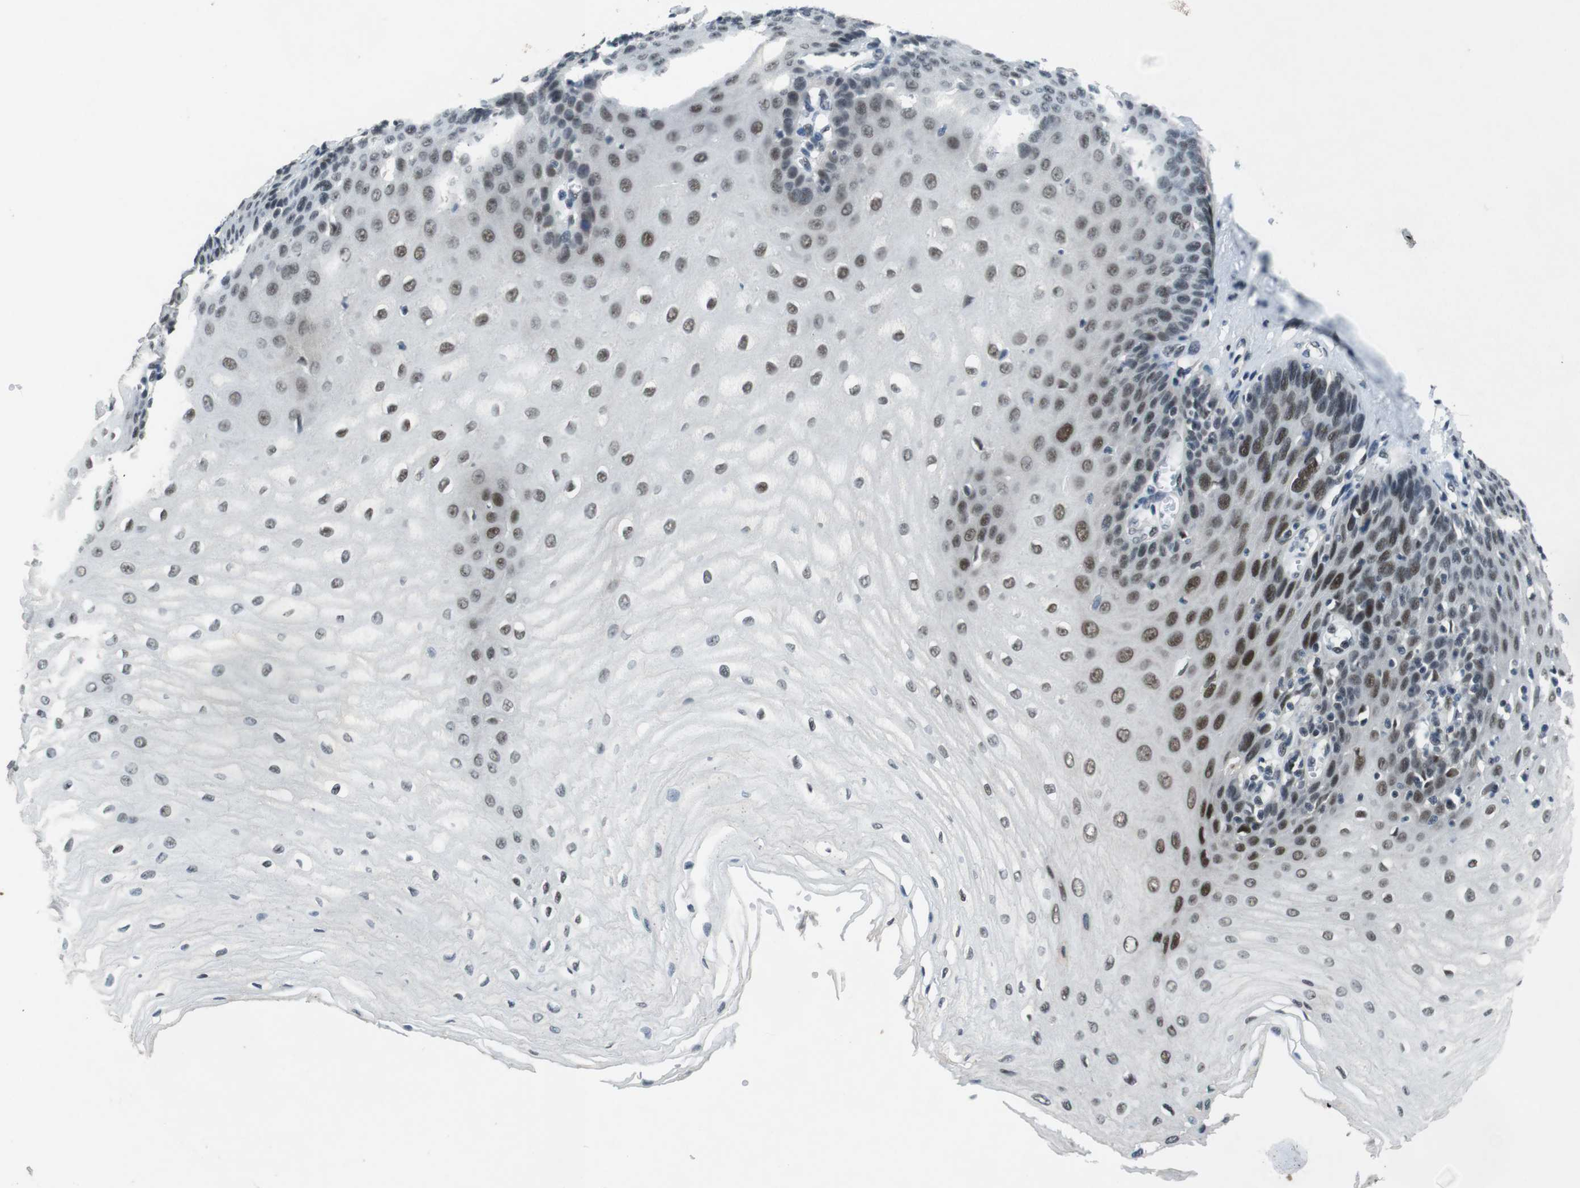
{"staining": {"intensity": "moderate", "quantity": "25%-75%", "location": "nuclear"}, "tissue": "esophagus", "cell_type": "Squamous epithelial cells", "image_type": "normal", "snomed": [{"axis": "morphology", "description": "Normal tissue, NOS"}, {"axis": "morphology", "description": "Squamous cell carcinoma, NOS"}, {"axis": "topography", "description": "Esophagus"}], "caption": "Immunohistochemistry image of normal esophagus stained for a protein (brown), which shows medium levels of moderate nuclear positivity in about 25%-75% of squamous epithelial cells.", "gene": "USP7", "patient": {"sex": "male", "age": 65}}